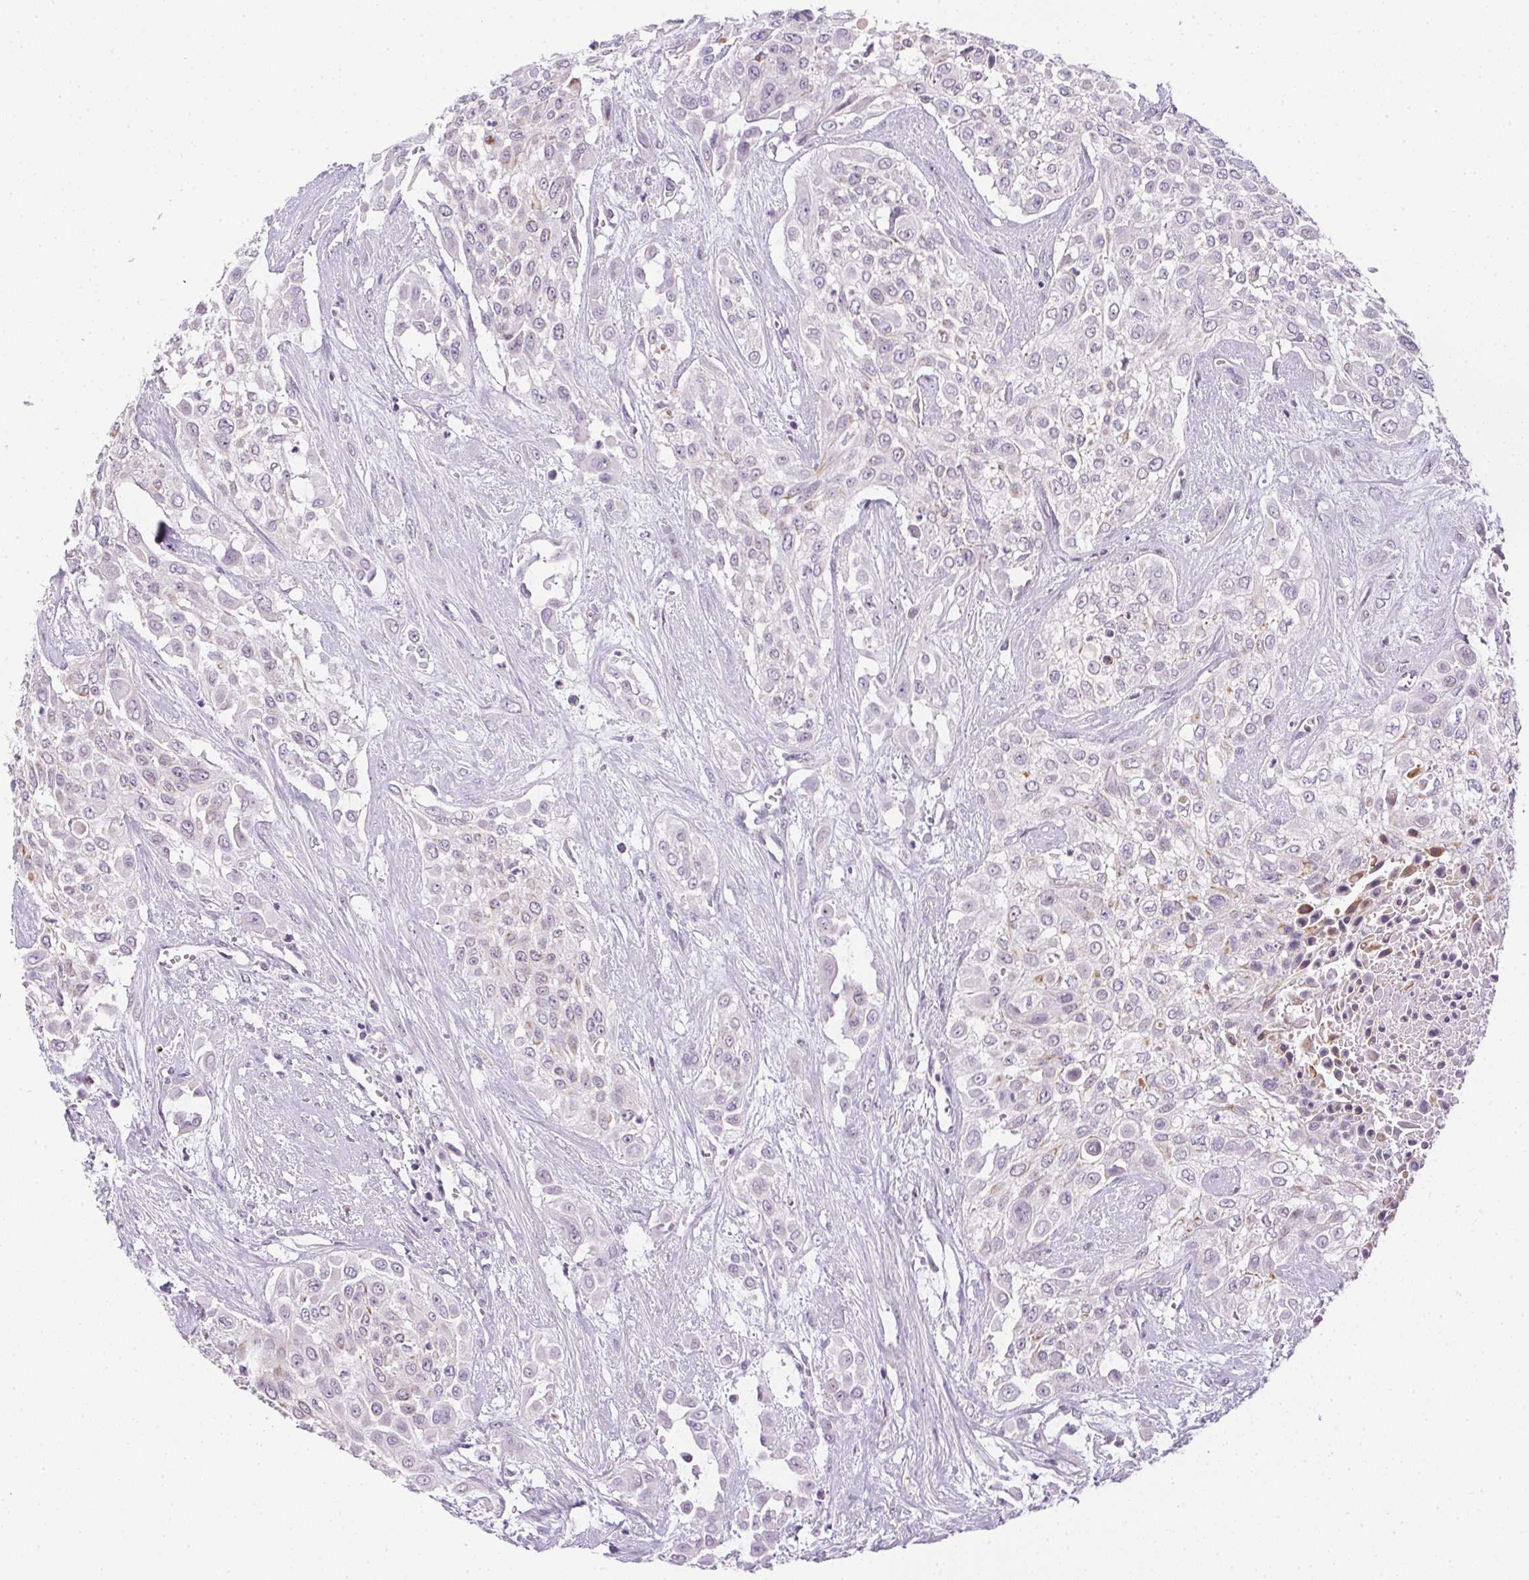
{"staining": {"intensity": "negative", "quantity": "none", "location": "none"}, "tissue": "urothelial cancer", "cell_type": "Tumor cells", "image_type": "cancer", "snomed": [{"axis": "morphology", "description": "Urothelial carcinoma, High grade"}, {"axis": "topography", "description": "Urinary bladder"}], "caption": "Tumor cells show no significant expression in urothelial carcinoma (high-grade). The staining is performed using DAB brown chromogen with nuclei counter-stained in using hematoxylin.", "gene": "GSDMC", "patient": {"sex": "male", "age": 57}}